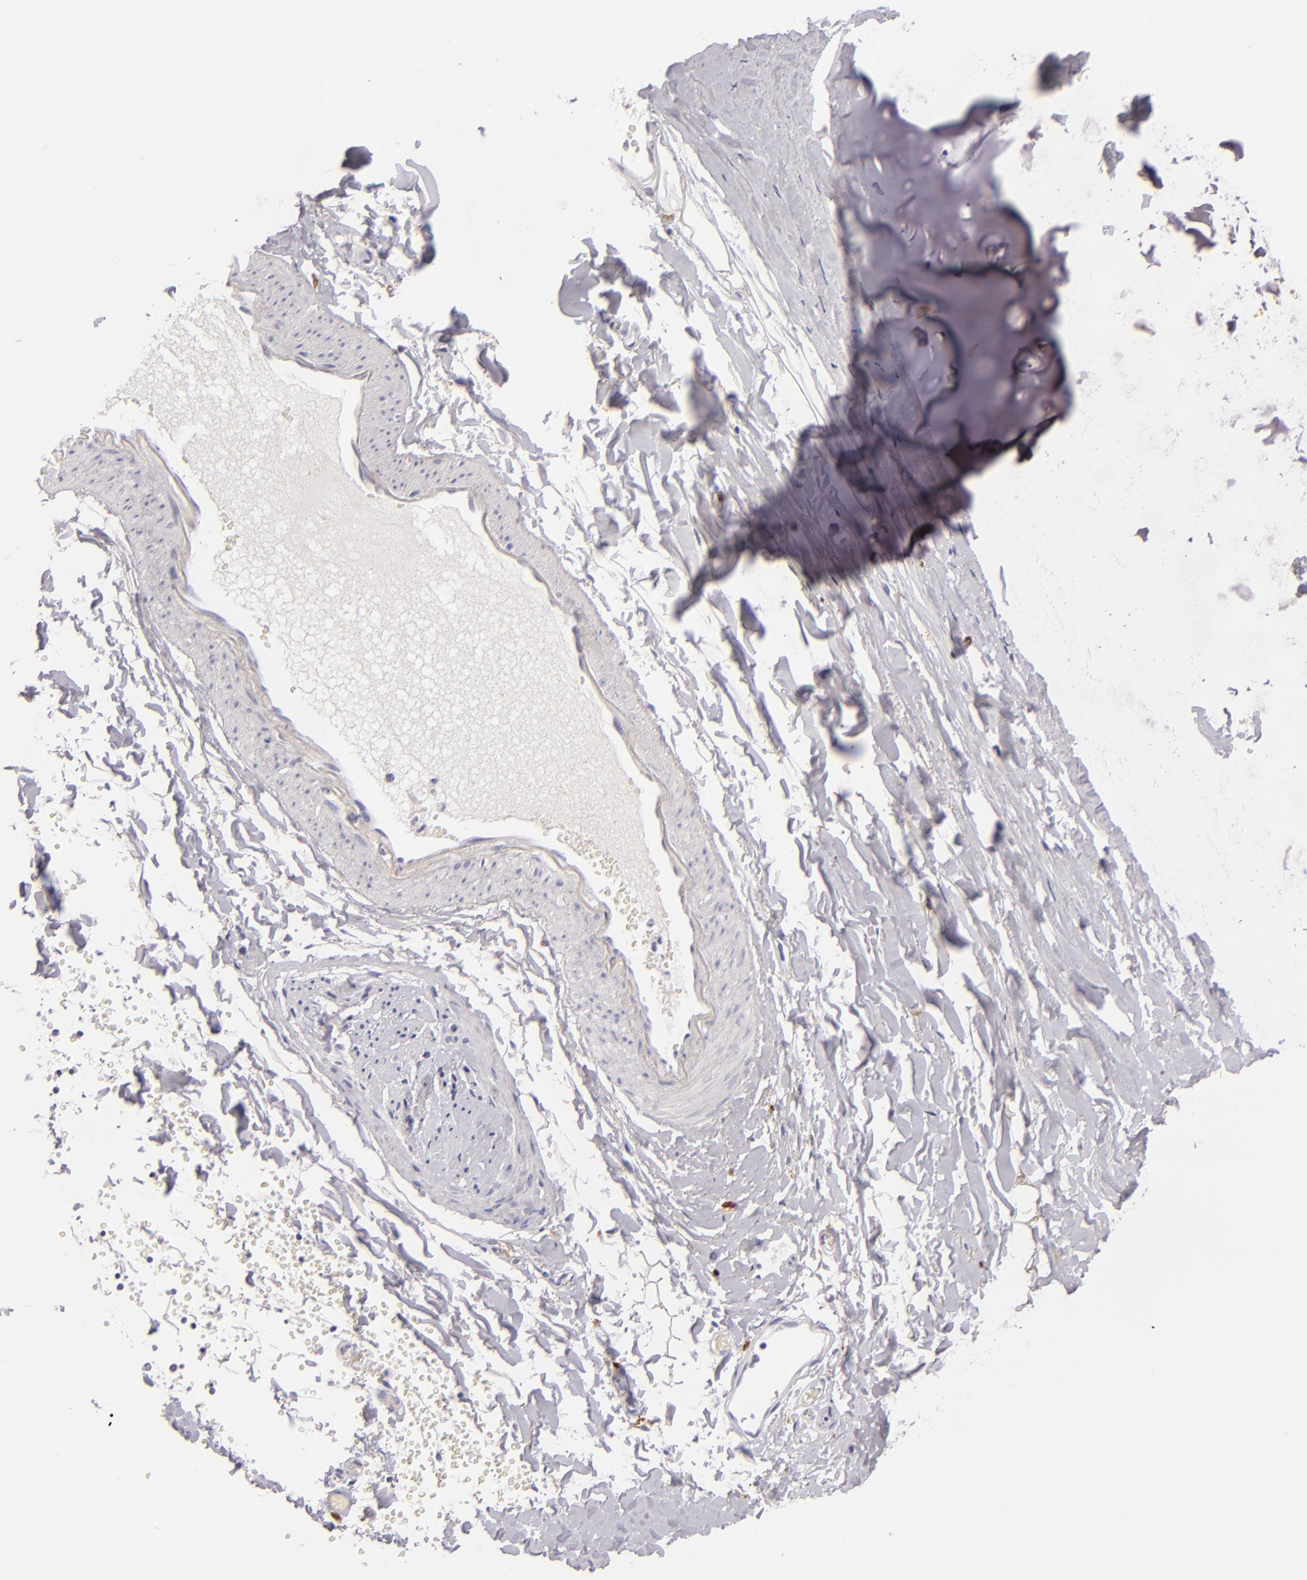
{"staining": {"intensity": "negative", "quantity": "none", "location": "none"}, "tissue": "adipose tissue", "cell_type": "Adipocytes", "image_type": "normal", "snomed": [{"axis": "morphology", "description": "Normal tissue, NOS"}, {"axis": "topography", "description": "Bronchus"}, {"axis": "topography", "description": "Lung"}], "caption": "IHC of unremarkable adipose tissue exhibits no positivity in adipocytes.", "gene": "F13A1", "patient": {"sex": "female", "age": 56}}